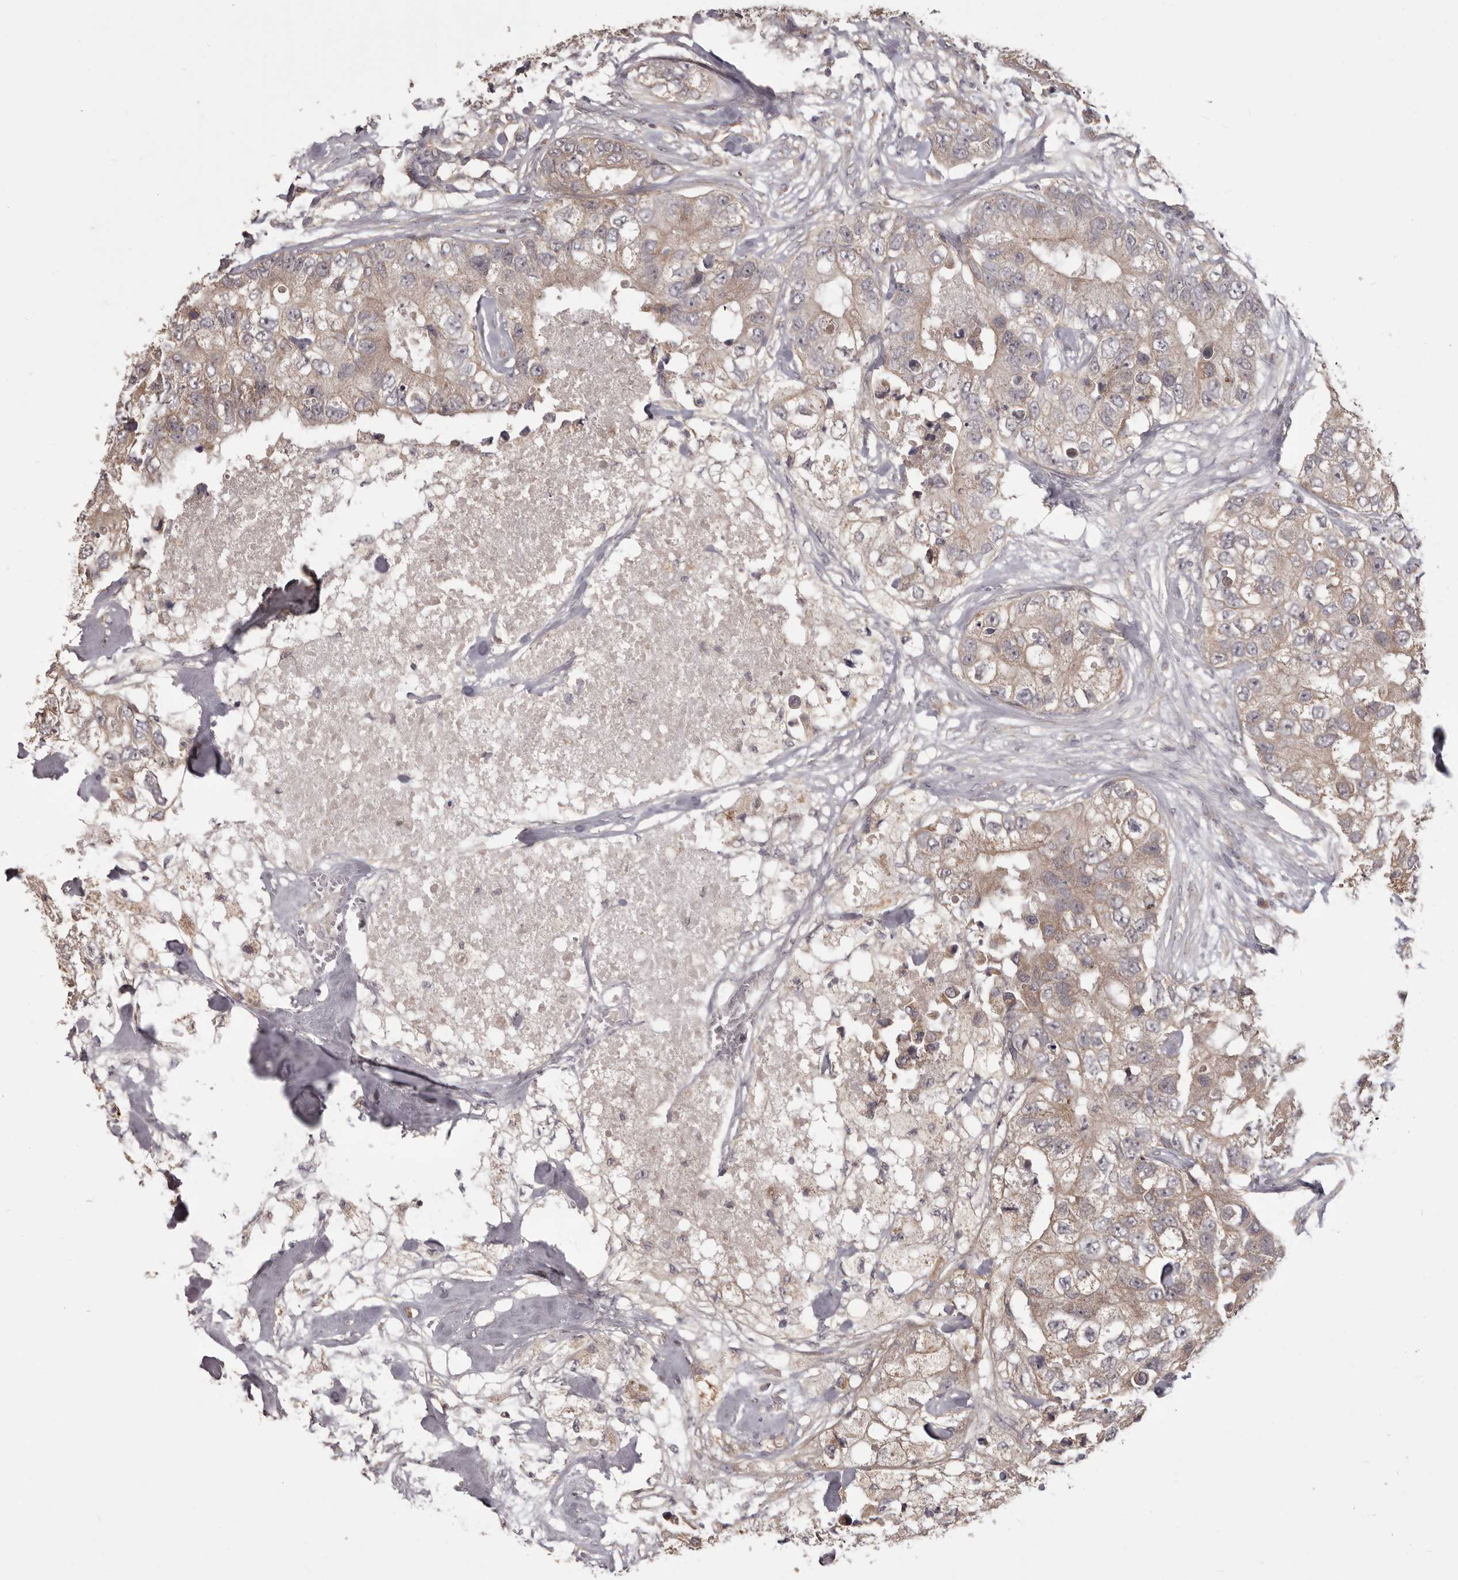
{"staining": {"intensity": "weak", "quantity": ">75%", "location": "cytoplasmic/membranous"}, "tissue": "breast cancer", "cell_type": "Tumor cells", "image_type": "cancer", "snomed": [{"axis": "morphology", "description": "Duct carcinoma"}, {"axis": "topography", "description": "Breast"}], "caption": "Immunohistochemistry (IHC) (DAB) staining of human invasive ductal carcinoma (breast) exhibits weak cytoplasmic/membranous protein positivity in approximately >75% of tumor cells. The protein of interest is shown in brown color, while the nuclei are stained blue.", "gene": "HRH1", "patient": {"sex": "female", "age": 62}}